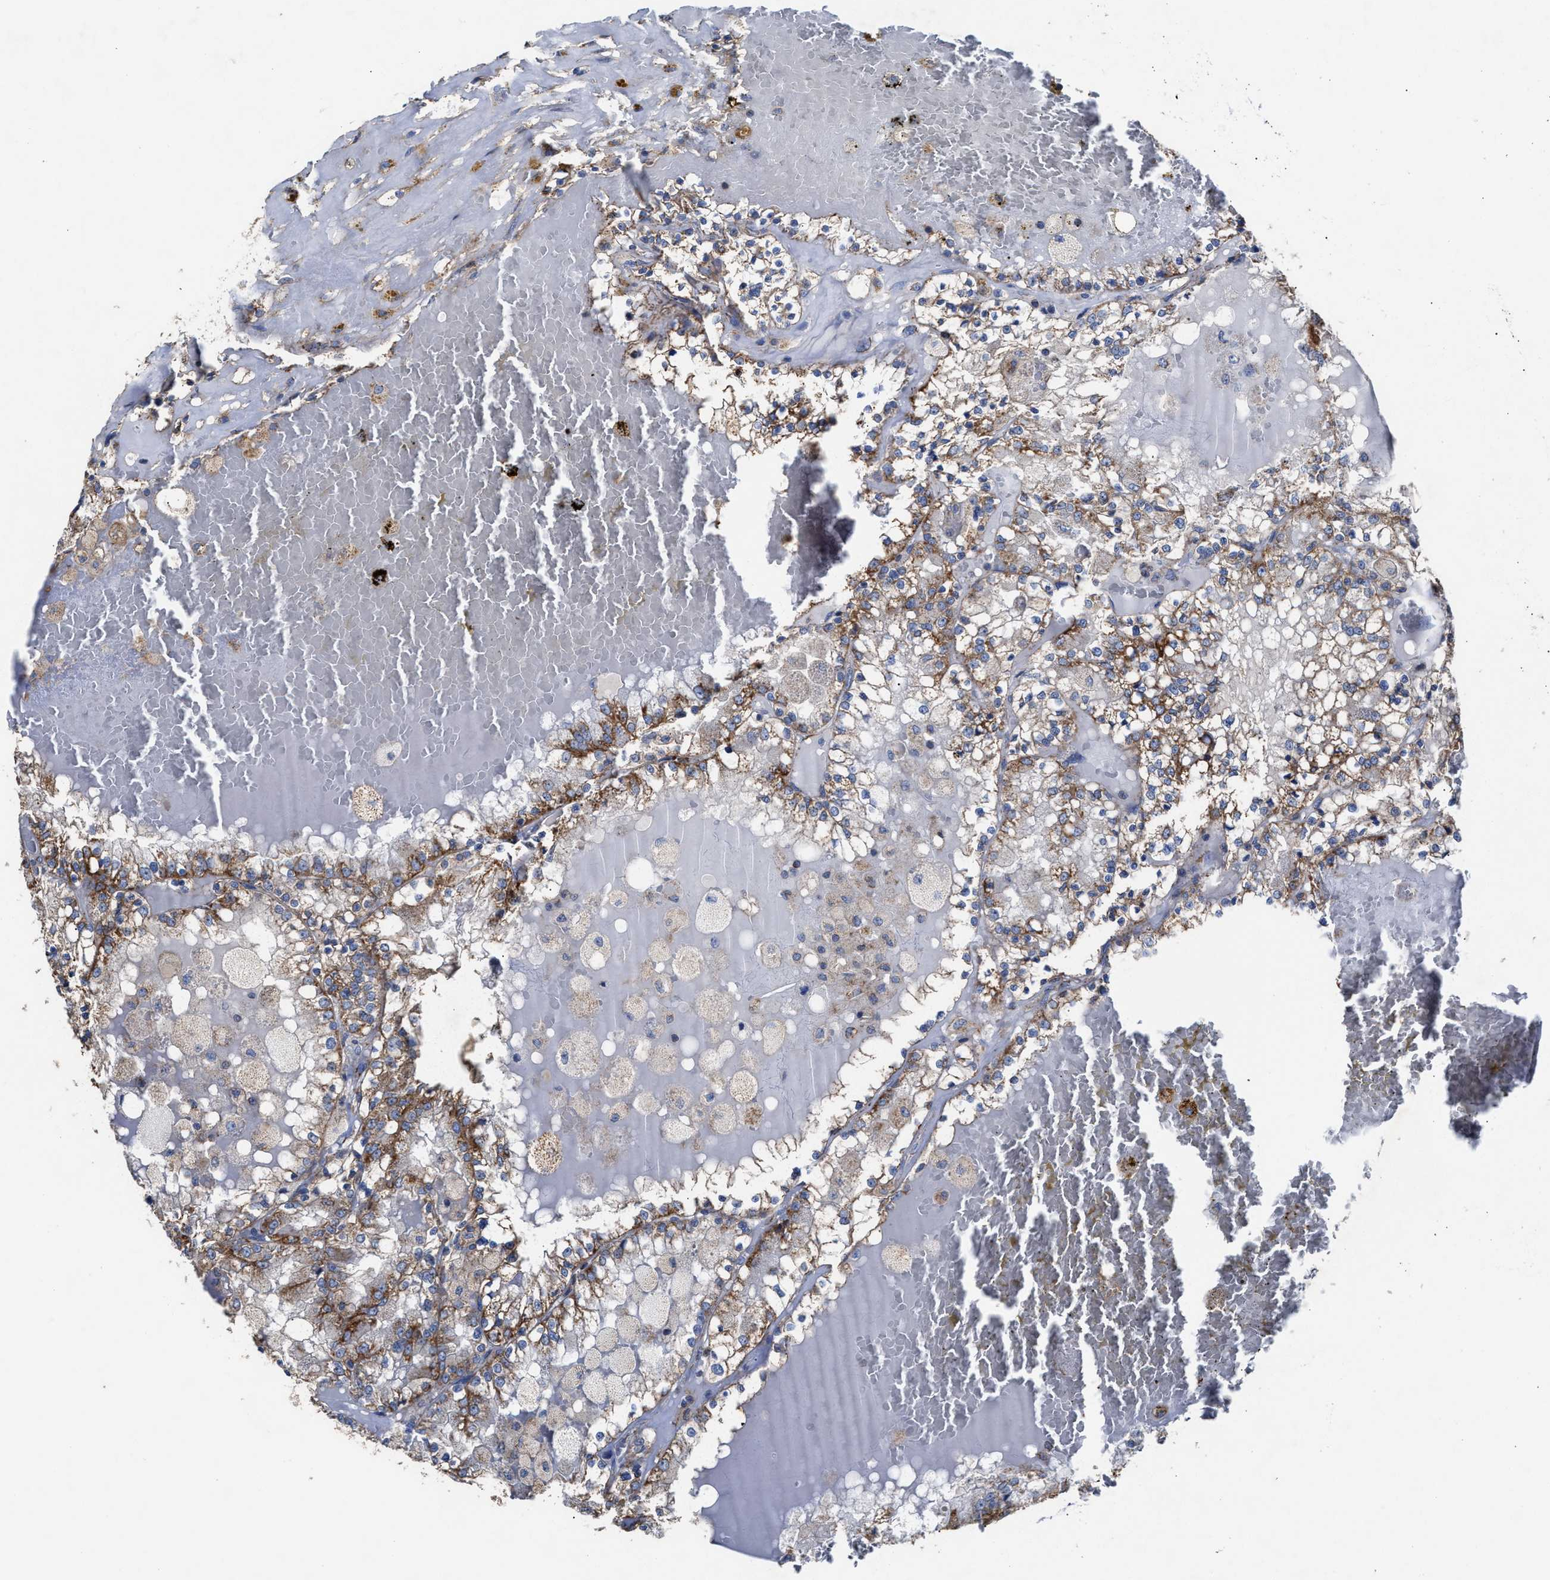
{"staining": {"intensity": "moderate", "quantity": ">75%", "location": "cytoplasmic/membranous"}, "tissue": "renal cancer", "cell_type": "Tumor cells", "image_type": "cancer", "snomed": [{"axis": "morphology", "description": "Adenocarcinoma, NOS"}, {"axis": "topography", "description": "Kidney"}], "caption": "Tumor cells reveal moderate cytoplasmic/membranous positivity in about >75% of cells in adenocarcinoma (renal). (Brightfield microscopy of DAB IHC at high magnification).", "gene": "MECR", "patient": {"sex": "female", "age": 56}}